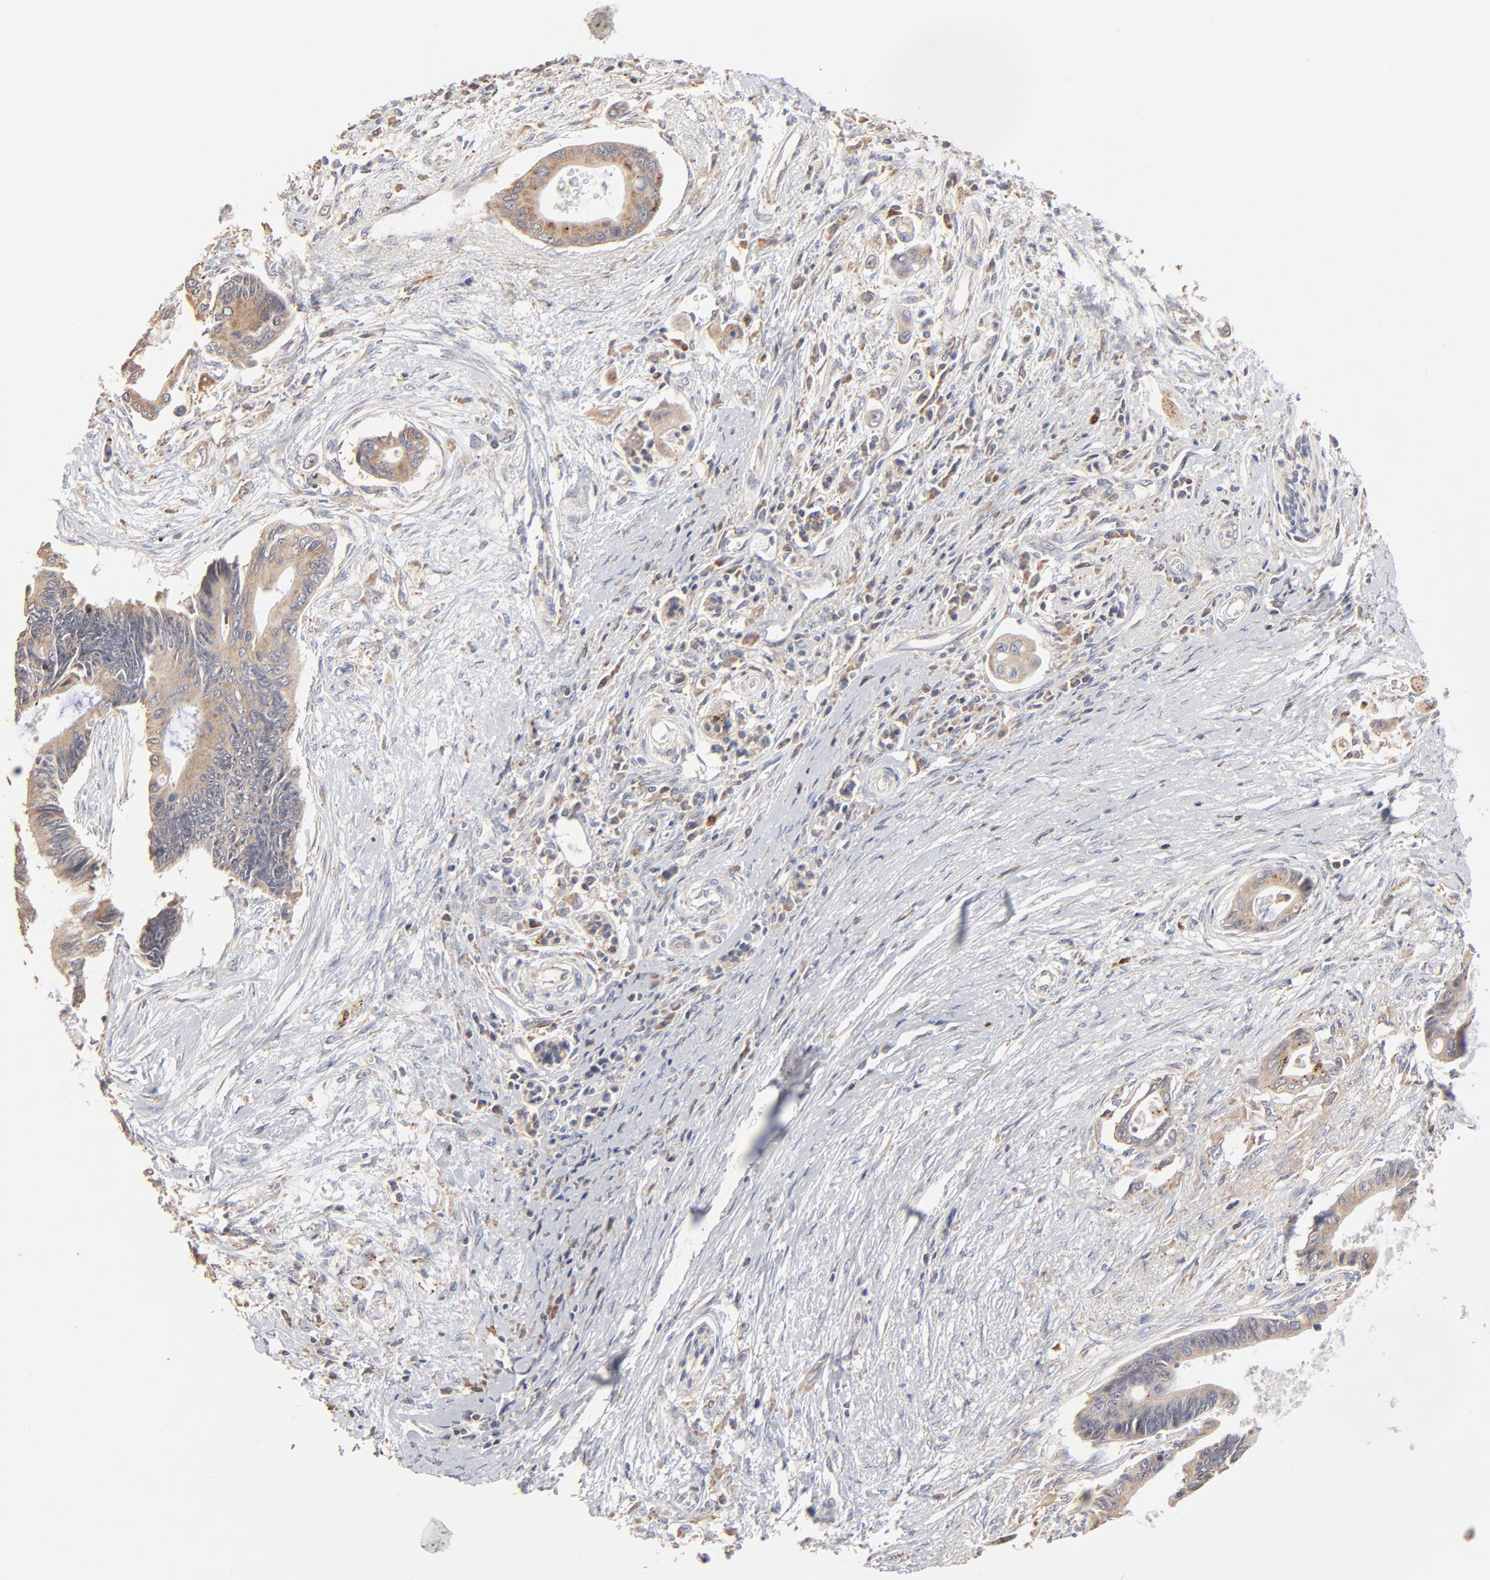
{"staining": {"intensity": "weak", "quantity": "25%-75%", "location": "cytoplasmic/membranous"}, "tissue": "pancreatic cancer", "cell_type": "Tumor cells", "image_type": "cancer", "snomed": [{"axis": "morphology", "description": "Adenocarcinoma, NOS"}, {"axis": "topography", "description": "Pancreas"}], "caption": "Adenocarcinoma (pancreatic) was stained to show a protein in brown. There is low levels of weak cytoplasmic/membranous expression in about 25%-75% of tumor cells. Using DAB (brown) and hematoxylin (blue) stains, captured at high magnification using brightfield microscopy.", "gene": "RNF213", "patient": {"sex": "female", "age": 70}}